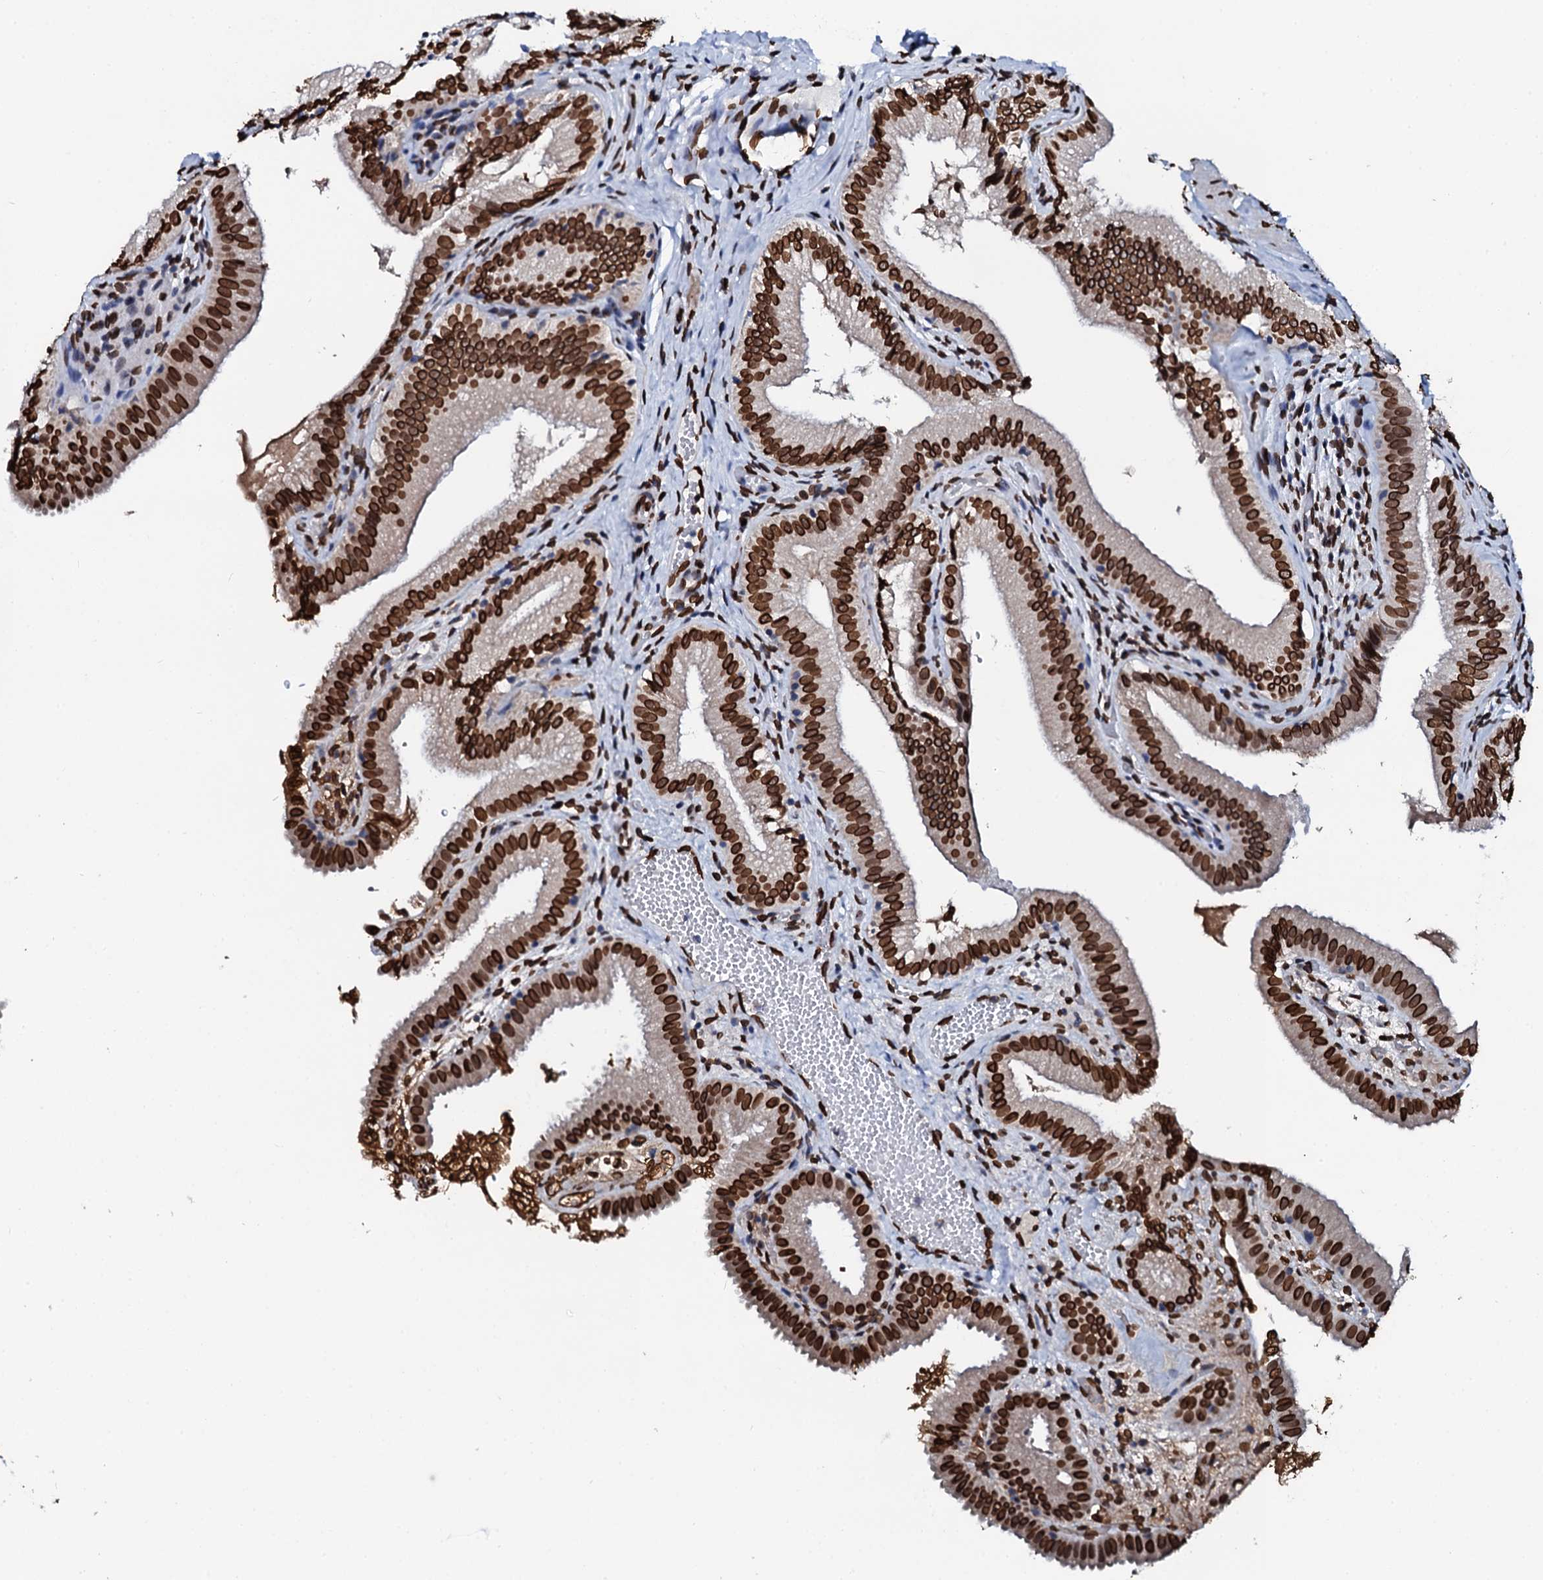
{"staining": {"intensity": "strong", "quantity": ">75%", "location": "nuclear"}, "tissue": "gallbladder", "cell_type": "Glandular cells", "image_type": "normal", "snomed": [{"axis": "morphology", "description": "Normal tissue, NOS"}, {"axis": "topography", "description": "Gallbladder"}], "caption": "Immunohistochemical staining of normal human gallbladder demonstrates >75% levels of strong nuclear protein positivity in approximately >75% of glandular cells. Nuclei are stained in blue.", "gene": "KATNAL2", "patient": {"sex": "female", "age": 30}}